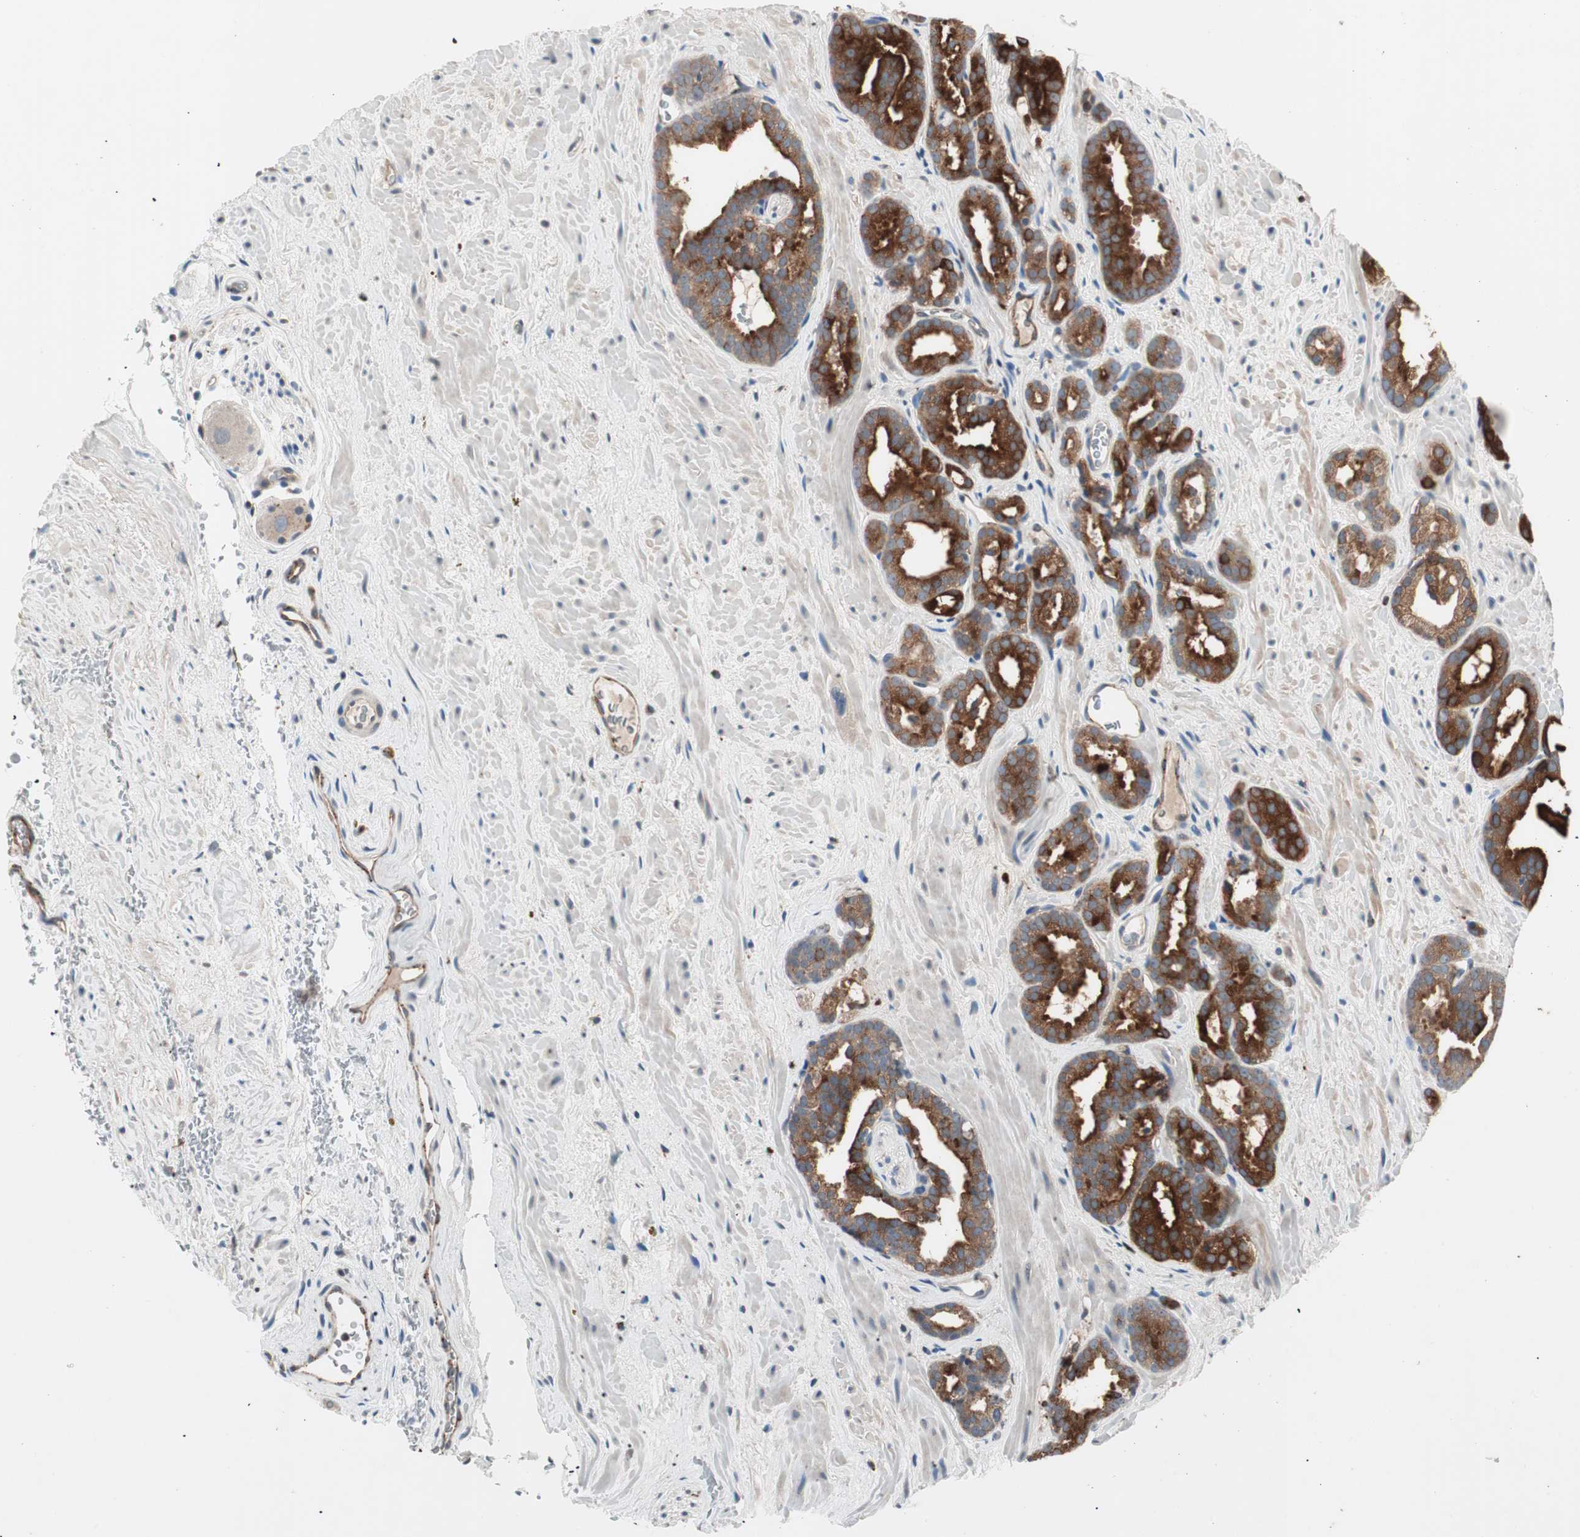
{"staining": {"intensity": "strong", "quantity": ">75%", "location": "cytoplasmic/membranous,nuclear"}, "tissue": "prostate cancer", "cell_type": "Tumor cells", "image_type": "cancer", "snomed": [{"axis": "morphology", "description": "Adenocarcinoma, Low grade"}, {"axis": "topography", "description": "Prostate"}], "caption": "Immunohistochemistry (DAB (3,3'-diaminobenzidine)) staining of human prostate low-grade adenocarcinoma displays strong cytoplasmic/membranous and nuclear protein positivity in about >75% of tumor cells. (brown staining indicates protein expression, while blue staining denotes nuclei).", "gene": "FGFR4", "patient": {"sex": "male", "age": 63}}